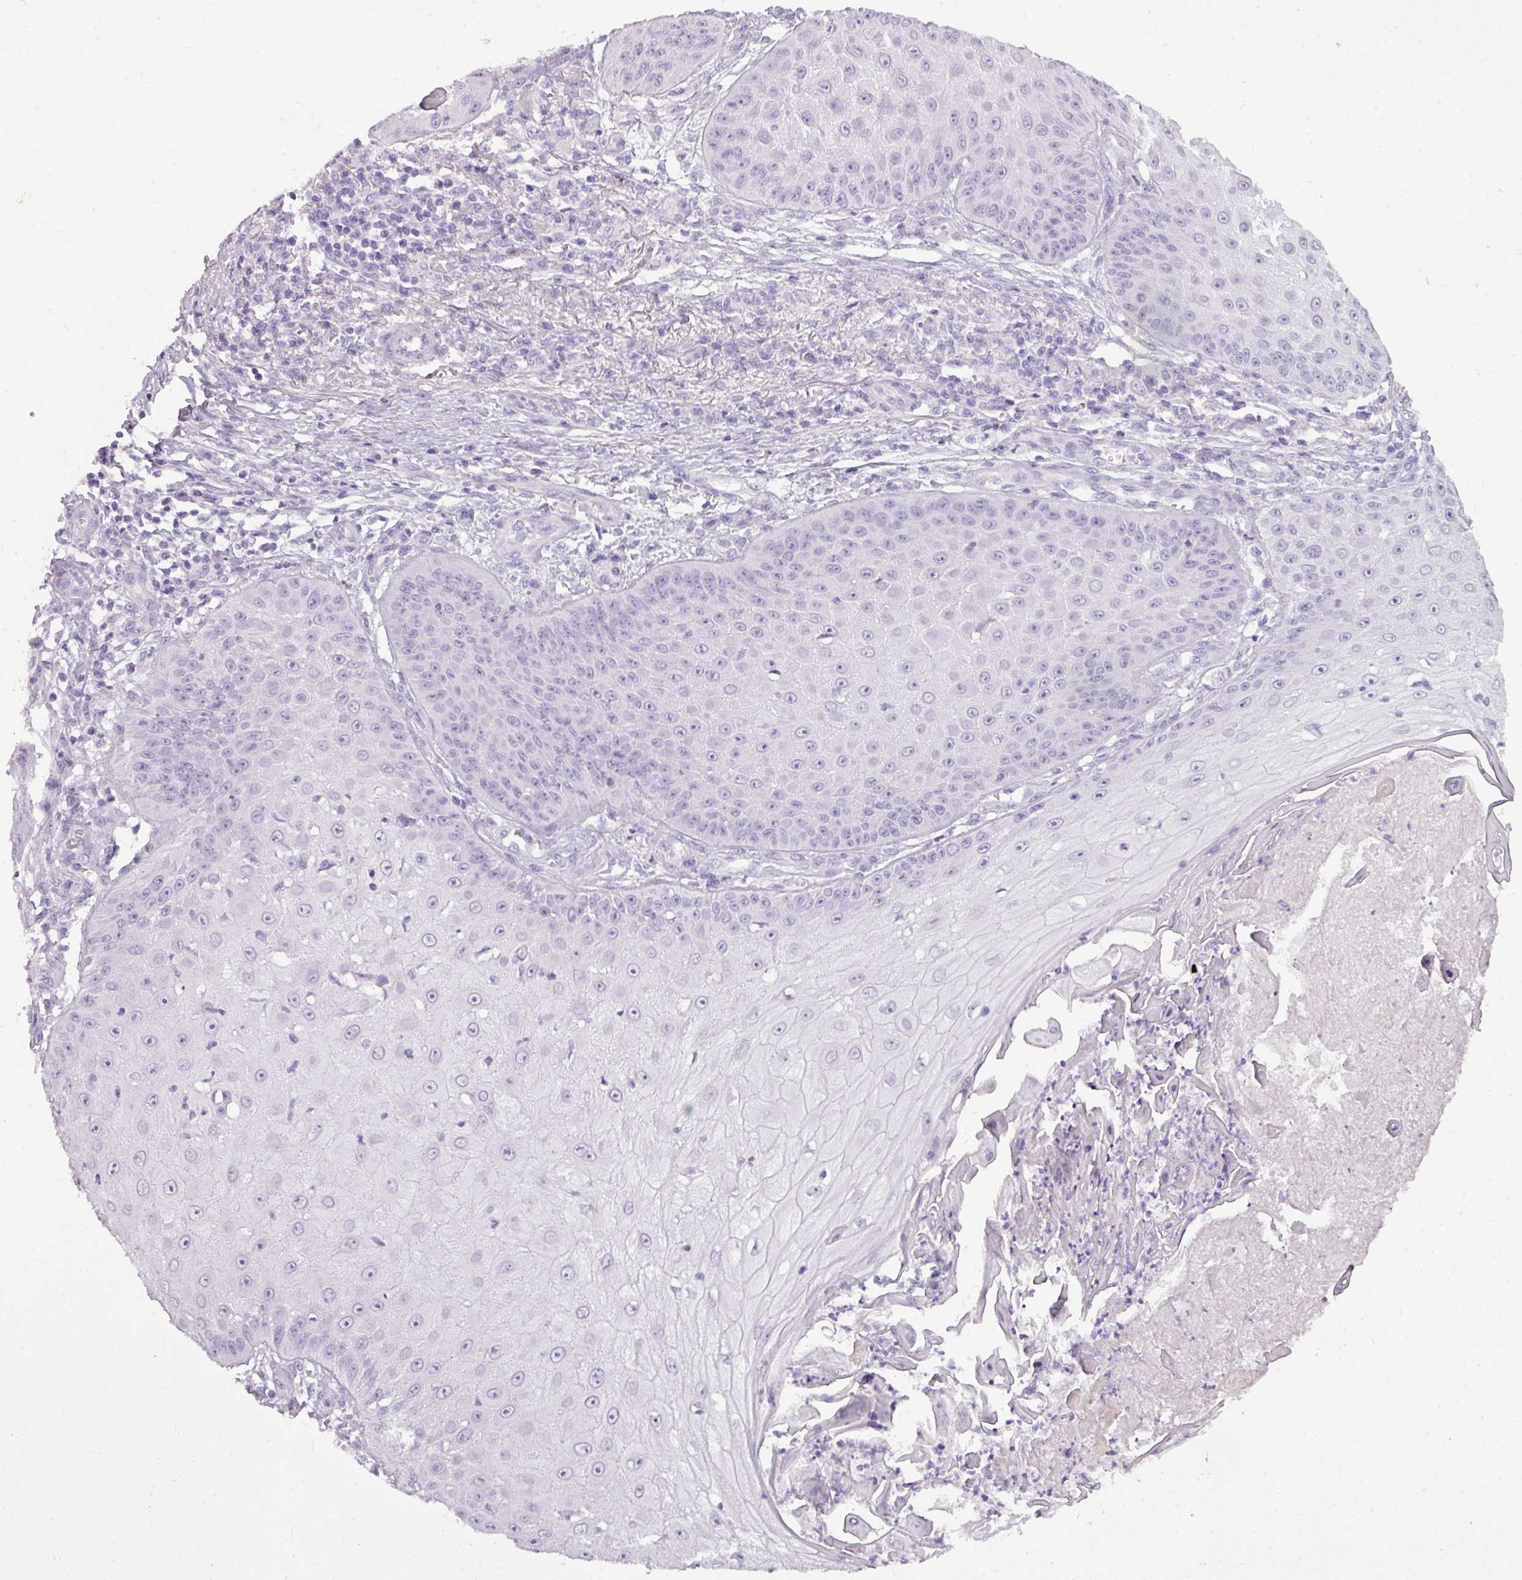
{"staining": {"intensity": "negative", "quantity": "none", "location": "none"}, "tissue": "skin cancer", "cell_type": "Tumor cells", "image_type": "cancer", "snomed": [{"axis": "morphology", "description": "Squamous cell carcinoma, NOS"}, {"axis": "topography", "description": "Skin"}], "caption": "Immunohistochemical staining of human squamous cell carcinoma (skin) displays no significant positivity in tumor cells. (DAB (3,3'-diaminobenzidine) IHC, high magnification).", "gene": "TMEM91", "patient": {"sex": "male", "age": 70}}